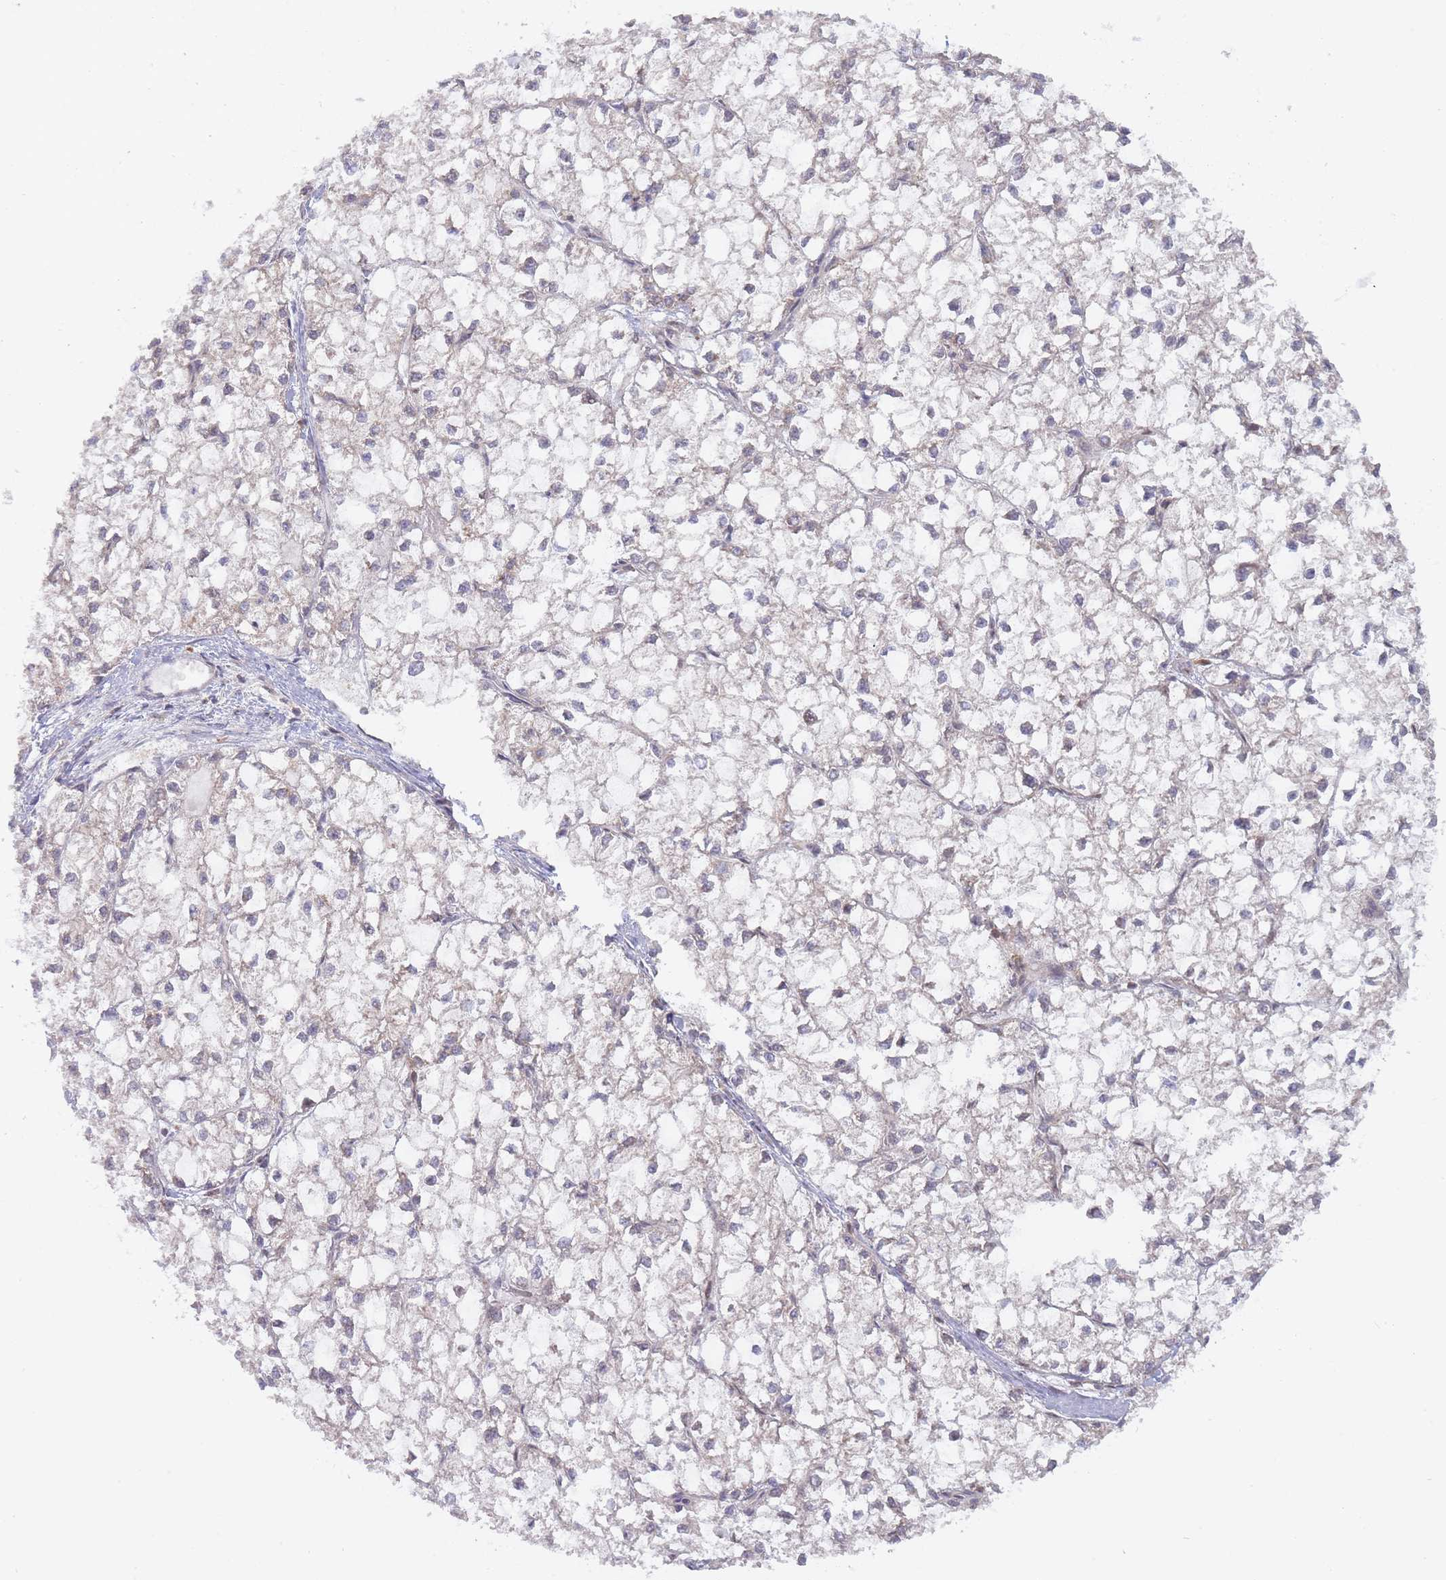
{"staining": {"intensity": "negative", "quantity": "none", "location": "none"}, "tissue": "liver cancer", "cell_type": "Tumor cells", "image_type": "cancer", "snomed": [{"axis": "morphology", "description": "Carcinoma, Hepatocellular, NOS"}, {"axis": "topography", "description": "Liver"}], "caption": "Tumor cells are negative for protein expression in human liver hepatocellular carcinoma. (Immunohistochemistry, brightfield microscopy, high magnification).", "gene": "NSFL1C", "patient": {"sex": "female", "age": 43}}